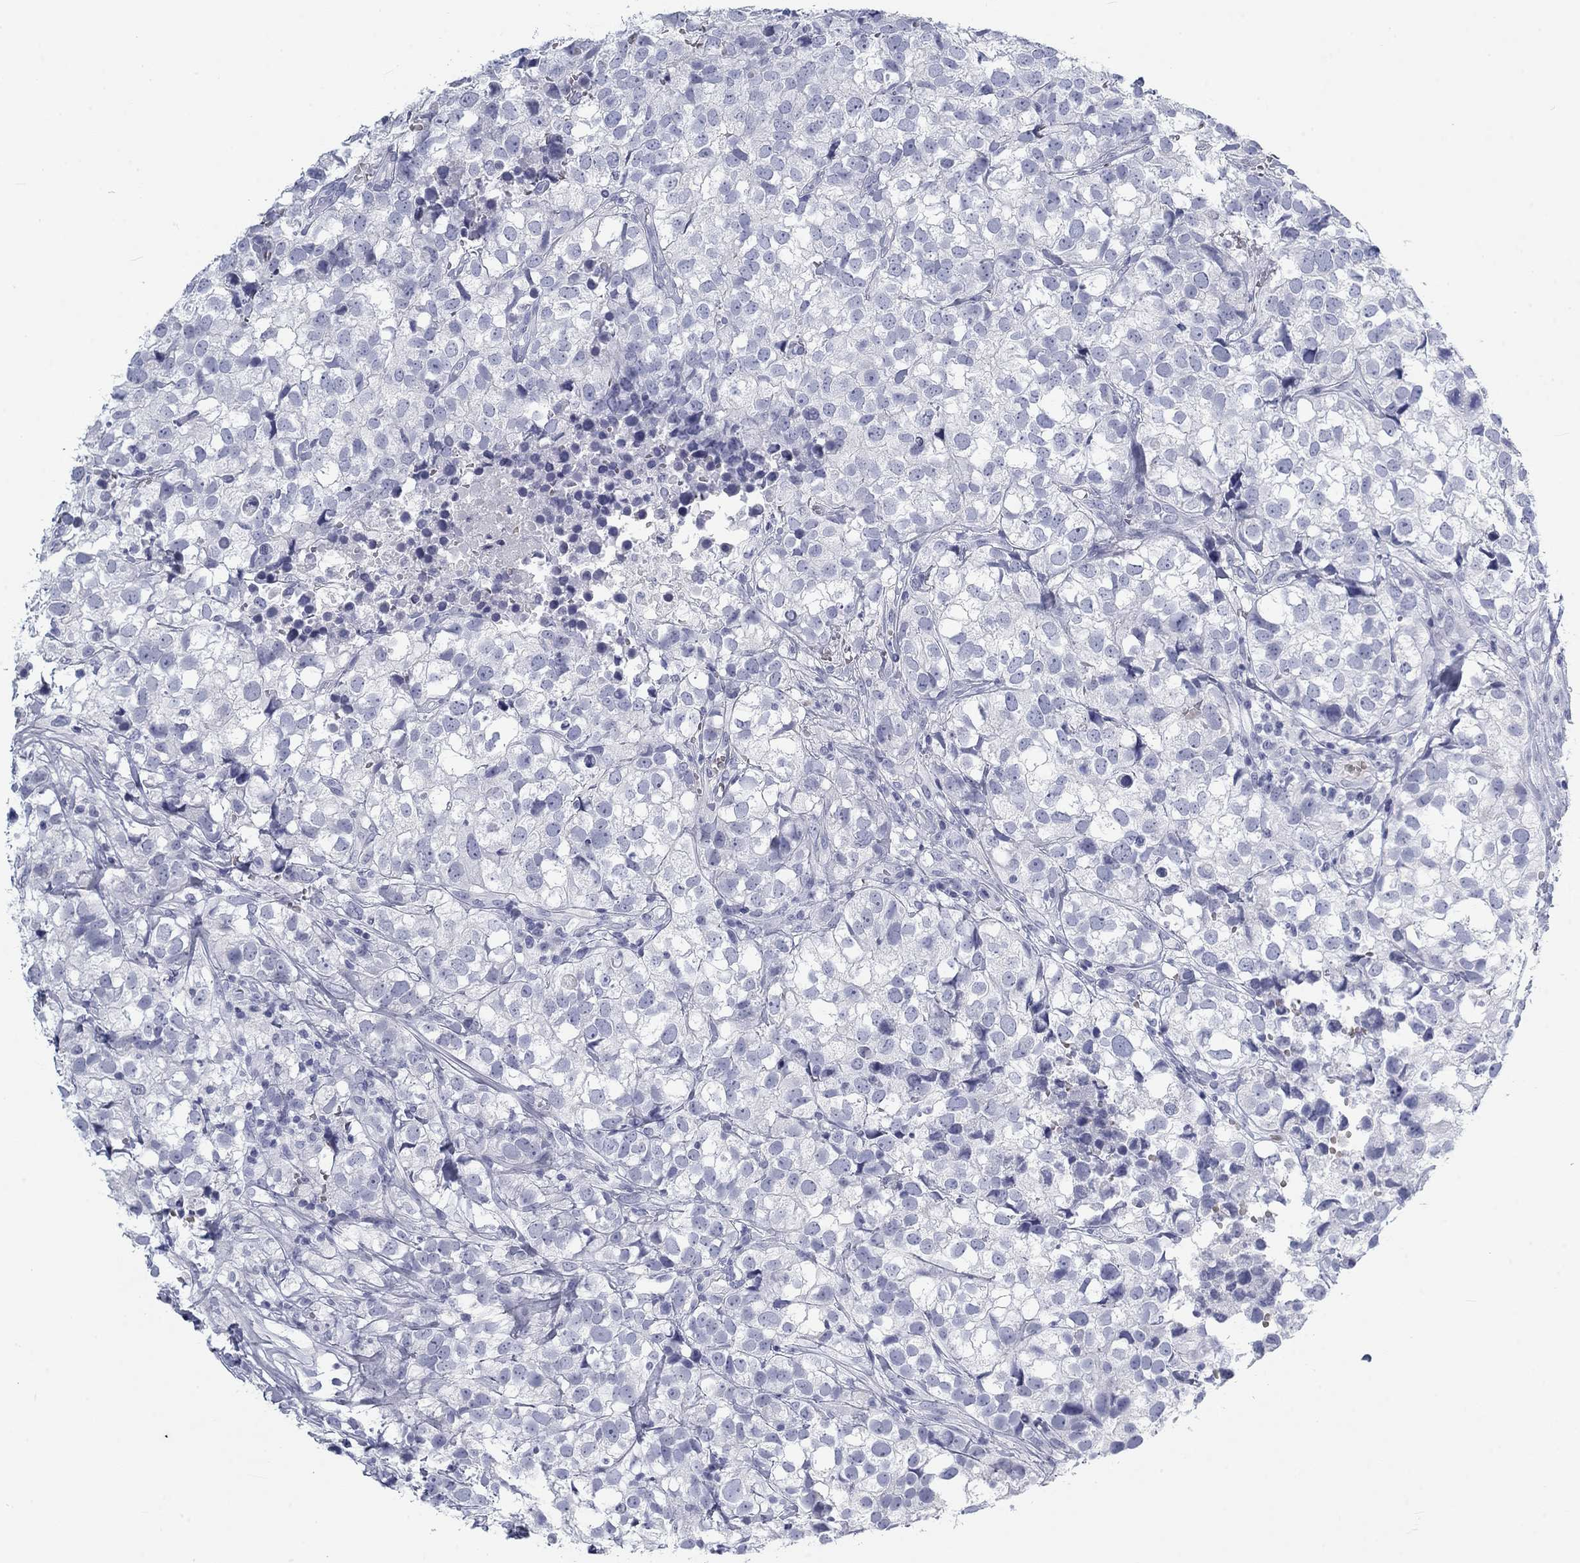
{"staining": {"intensity": "negative", "quantity": "none", "location": "none"}, "tissue": "breast cancer", "cell_type": "Tumor cells", "image_type": "cancer", "snomed": [{"axis": "morphology", "description": "Duct carcinoma"}, {"axis": "topography", "description": "Breast"}], "caption": "High magnification brightfield microscopy of breast invasive ductal carcinoma stained with DAB (brown) and counterstained with hematoxylin (blue): tumor cells show no significant expression.", "gene": "CALB1", "patient": {"sex": "female", "age": 30}}